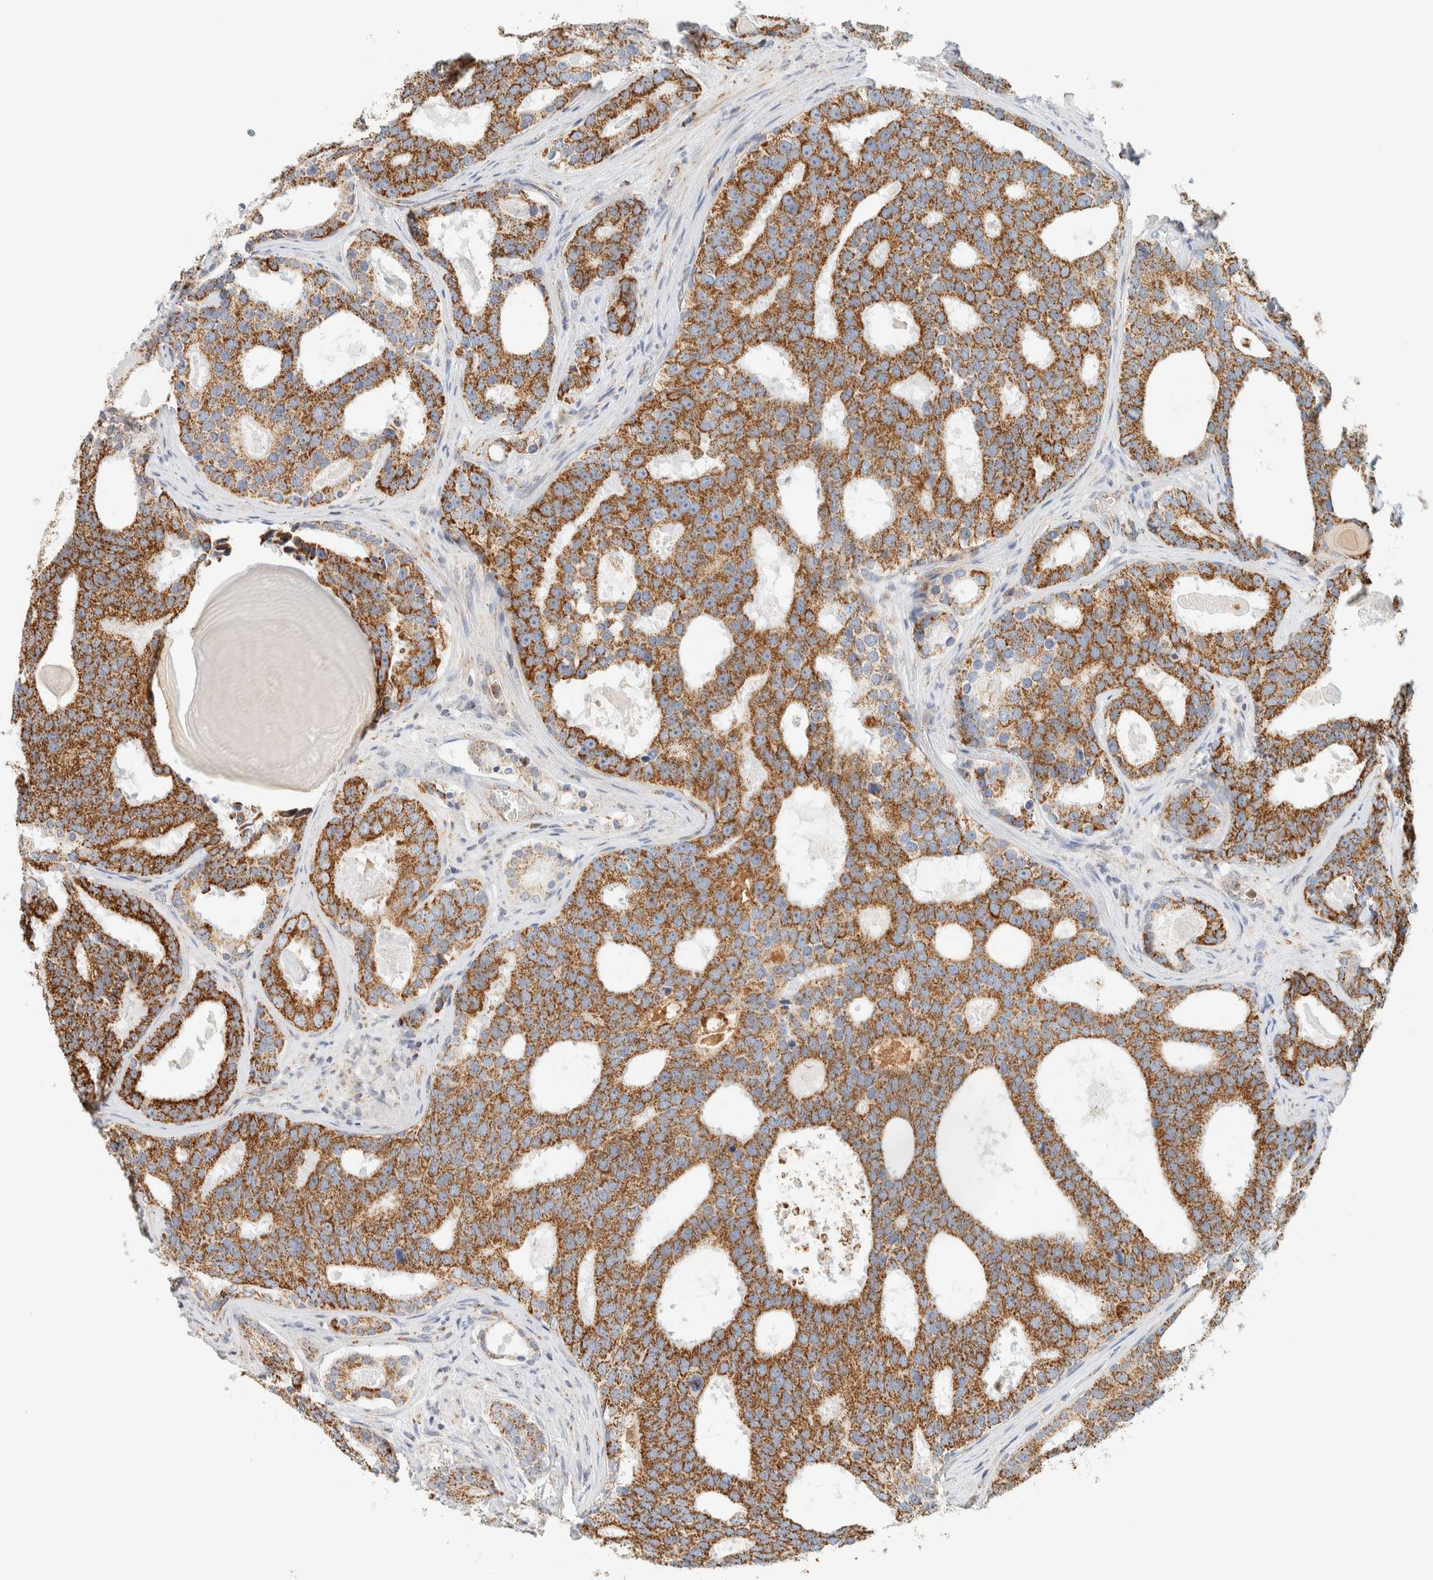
{"staining": {"intensity": "strong", "quantity": ">75%", "location": "cytoplasmic/membranous"}, "tissue": "prostate cancer", "cell_type": "Tumor cells", "image_type": "cancer", "snomed": [{"axis": "morphology", "description": "Adenocarcinoma, High grade"}, {"axis": "topography", "description": "Prostate"}], "caption": "Immunohistochemical staining of human prostate cancer (high-grade adenocarcinoma) displays high levels of strong cytoplasmic/membranous positivity in approximately >75% of tumor cells.", "gene": "KIFAP3", "patient": {"sex": "male", "age": 60}}